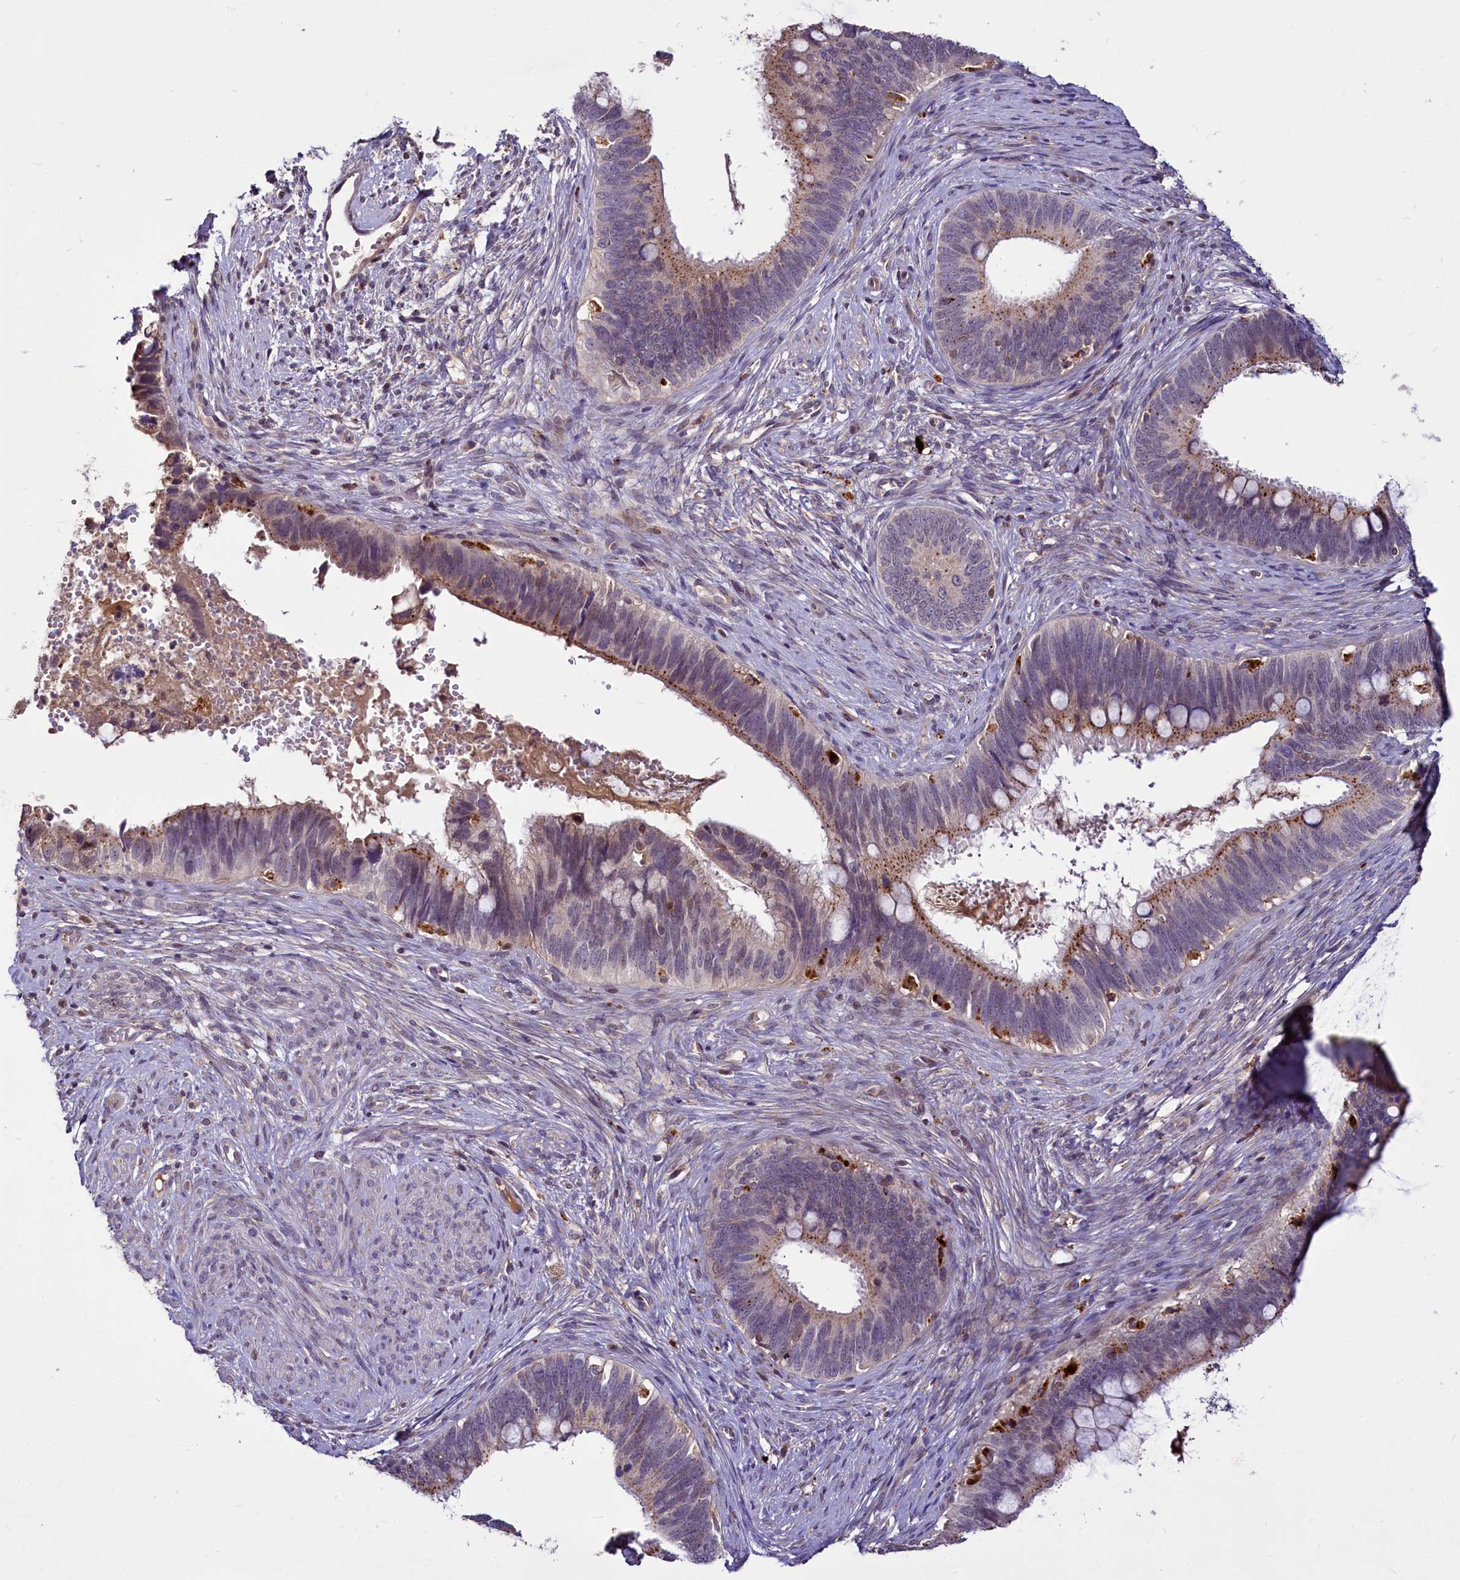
{"staining": {"intensity": "moderate", "quantity": "<25%", "location": "cytoplasmic/membranous"}, "tissue": "cervical cancer", "cell_type": "Tumor cells", "image_type": "cancer", "snomed": [{"axis": "morphology", "description": "Adenocarcinoma, NOS"}, {"axis": "topography", "description": "Cervix"}], "caption": "Cervical adenocarcinoma stained with DAB immunohistochemistry displays low levels of moderate cytoplasmic/membranous expression in approximately <25% of tumor cells.", "gene": "C11orf86", "patient": {"sex": "female", "age": 42}}